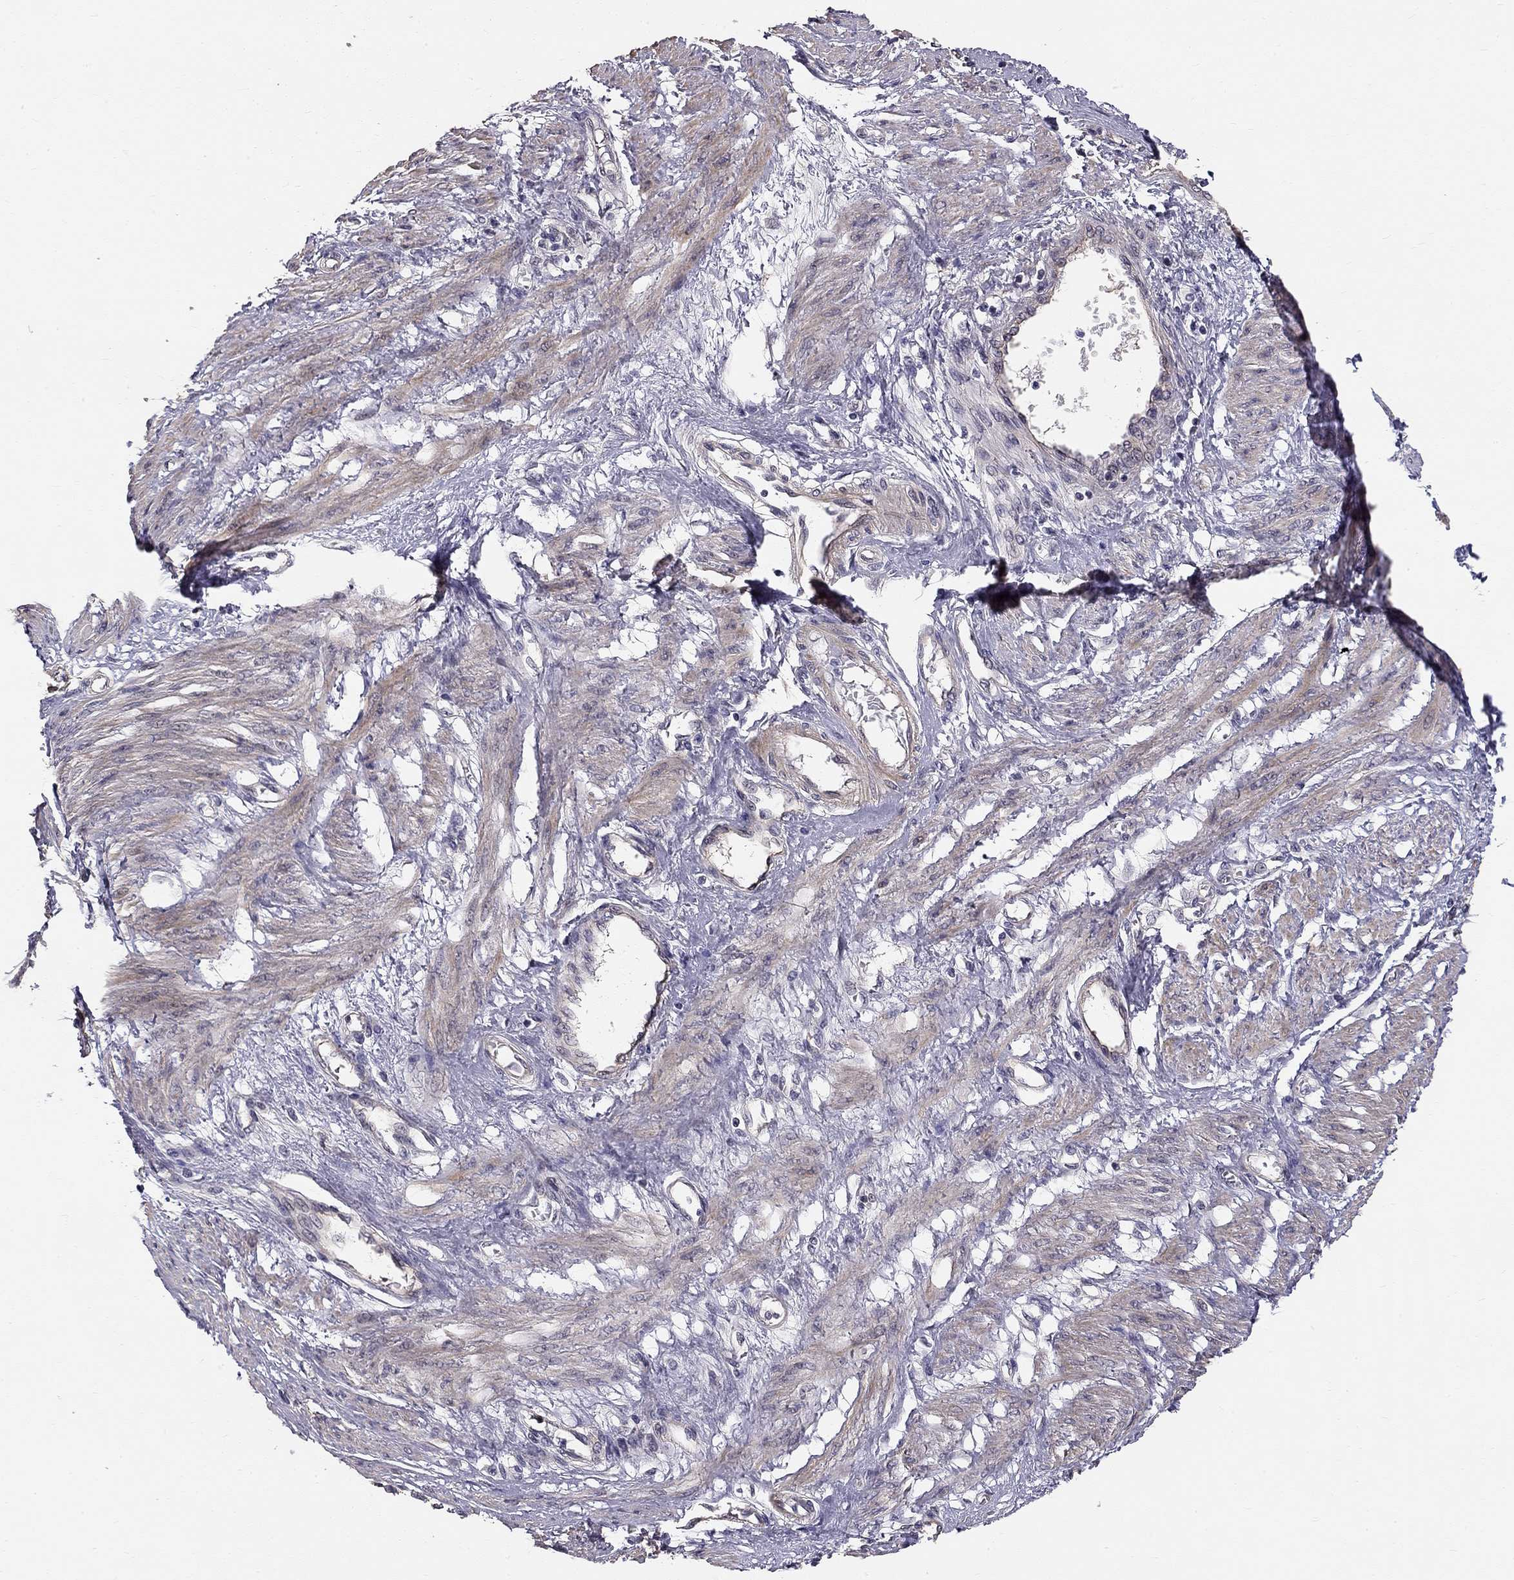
{"staining": {"intensity": "moderate", "quantity": "<25%", "location": "cytoplasmic/membranous"}, "tissue": "smooth muscle", "cell_type": "Smooth muscle cells", "image_type": "normal", "snomed": [{"axis": "morphology", "description": "Normal tissue, NOS"}, {"axis": "topography", "description": "Smooth muscle"}, {"axis": "topography", "description": "Uterus"}], "caption": "Protein positivity by immunohistochemistry demonstrates moderate cytoplasmic/membranous expression in approximately <25% of smooth muscle cells in normal smooth muscle. (DAB = brown stain, brightfield microscopy at high magnification).", "gene": "GJB4", "patient": {"sex": "female", "age": 39}}